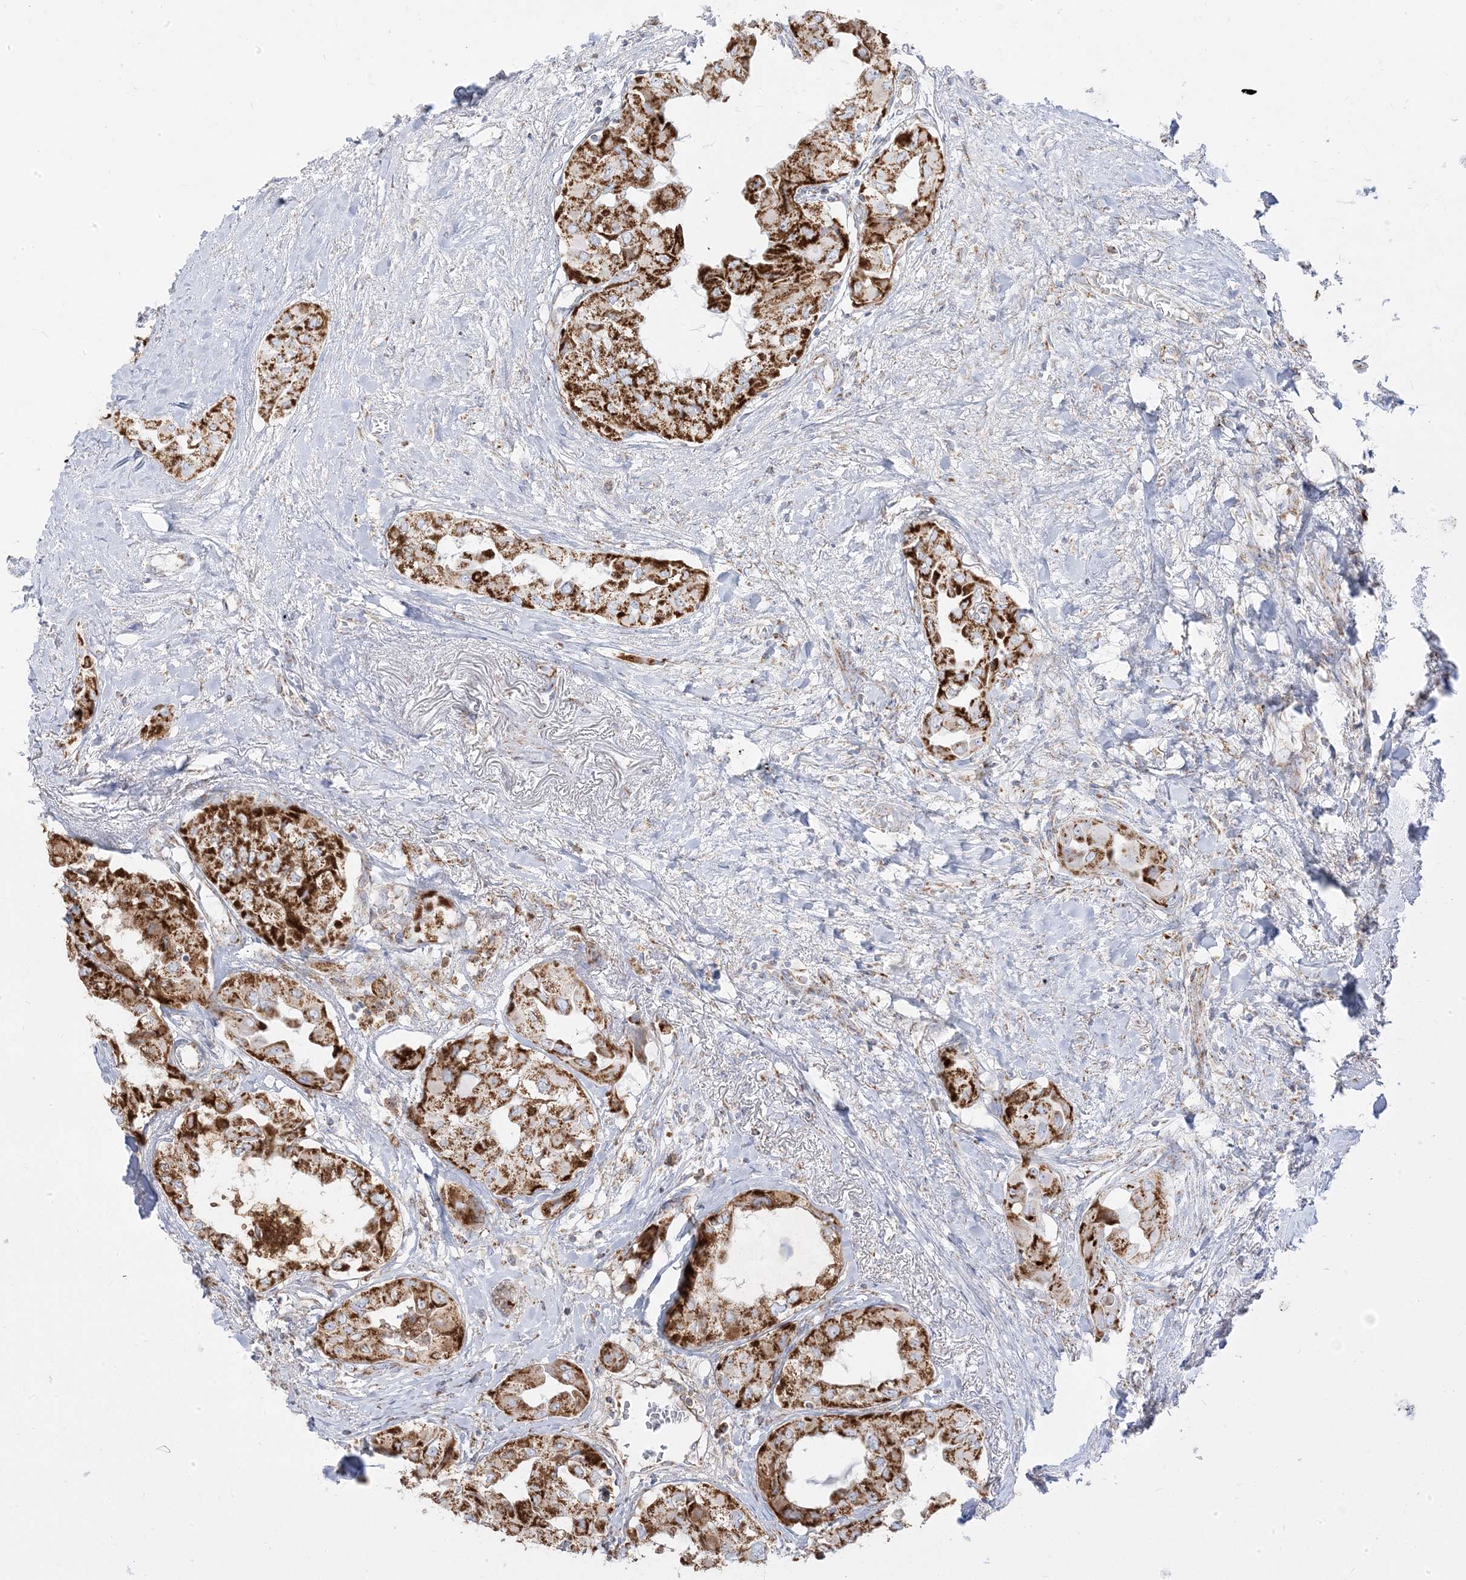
{"staining": {"intensity": "strong", "quantity": ">75%", "location": "cytoplasmic/membranous"}, "tissue": "thyroid cancer", "cell_type": "Tumor cells", "image_type": "cancer", "snomed": [{"axis": "morphology", "description": "Papillary adenocarcinoma, NOS"}, {"axis": "topography", "description": "Thyroid gland"}], "caption": "Human papillary adenocarcinoma (thyroid) stained for a protein (brown) demonstrates strong cytoplasmic/membranous positive positivity in about >75% of tumor cells.", "gene": "PCCB", "patient": {"sex": "female", "age": 59}}